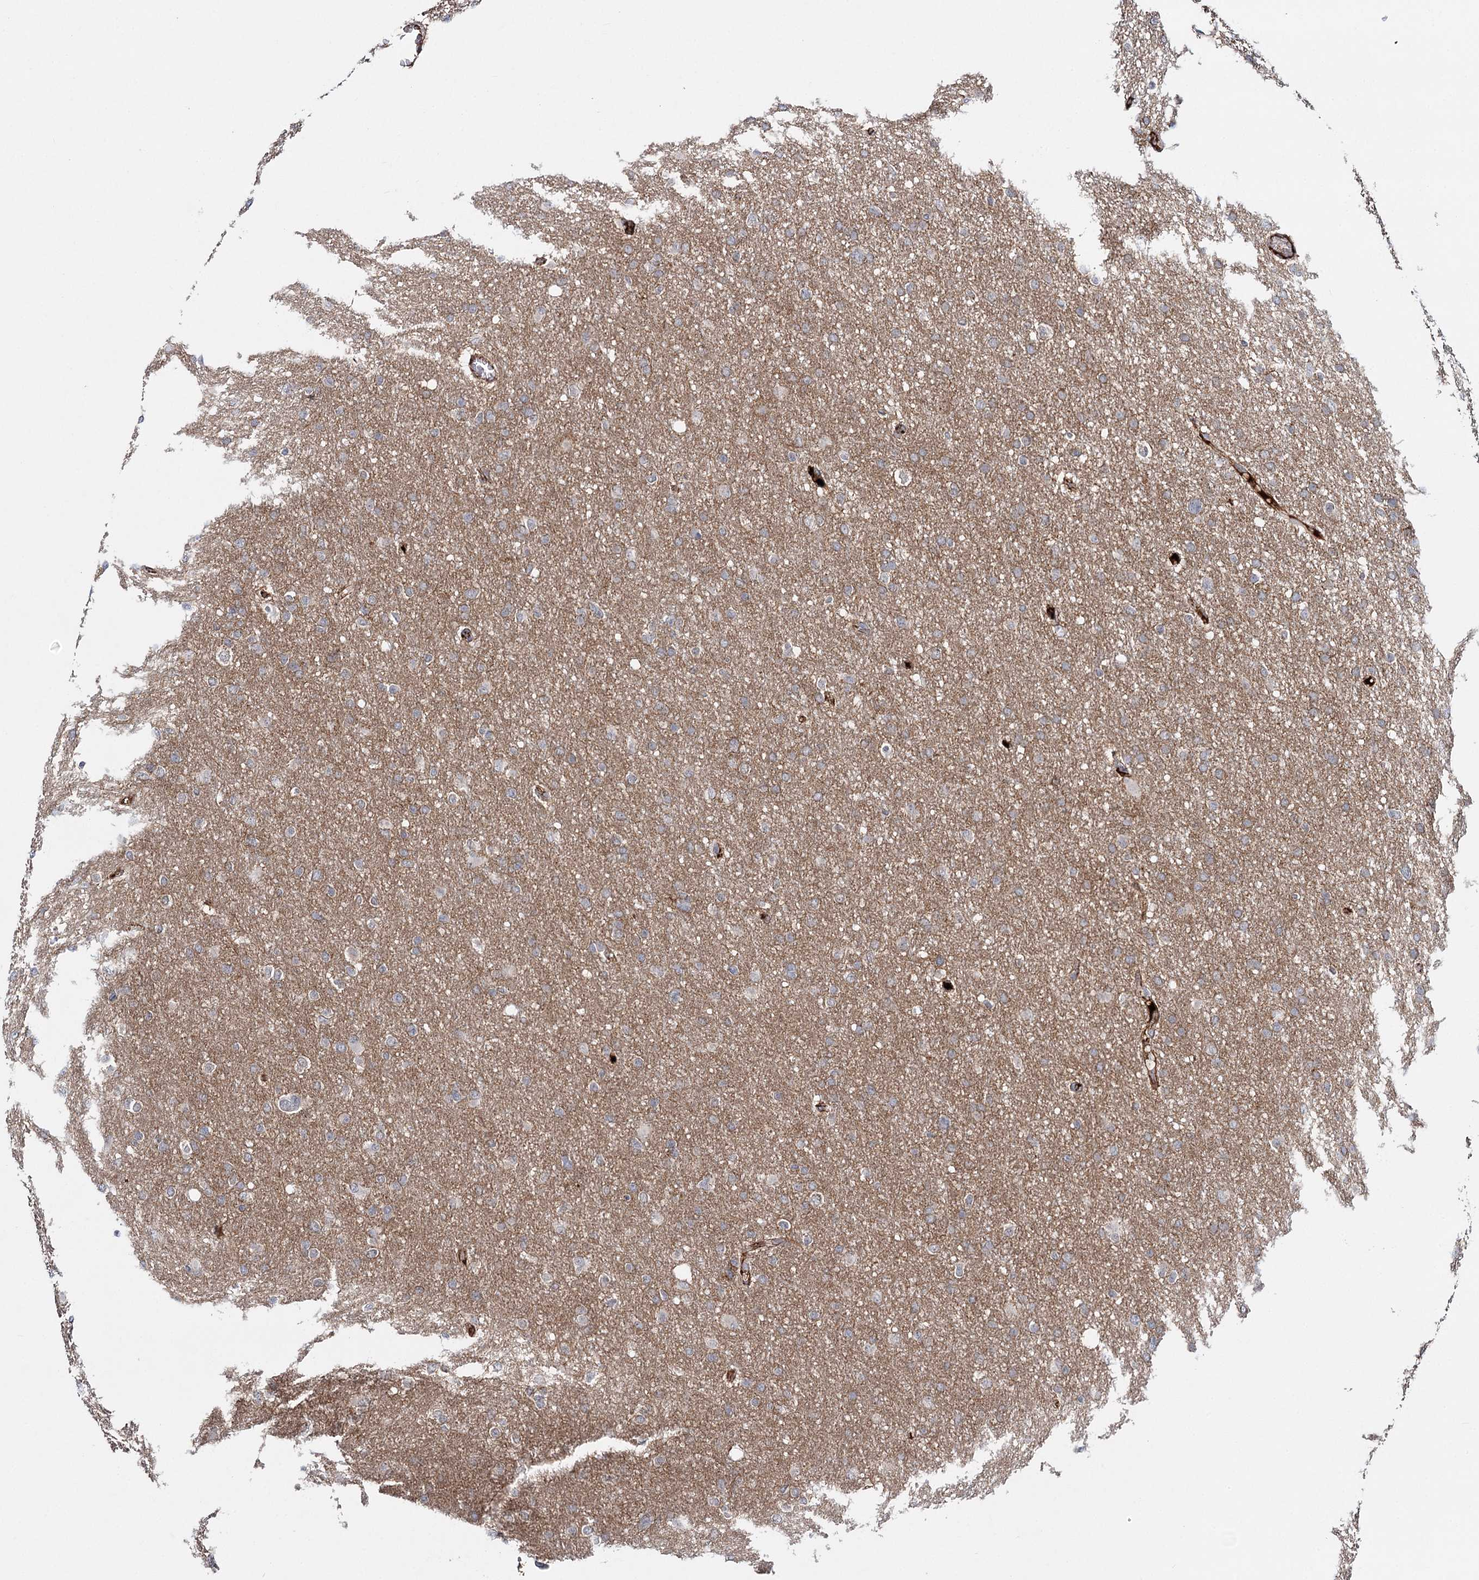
{"staining": {"intensity": "weak", "quantity": "25%-75%", "location": "cytoplasmic/membranous"}, "tissue": "glioma", "cell_type": "Tumor cells", "image_type": "cancer", "snomed": [{"axis": "morphology", "description": "Glioma, malignant, High grade"}, {"axis": "topography", "description": "Cerebral cortex"}], "caption": "A low amount of weak cytoplasmic/membranous staining is seen in about 25%-75% of tumor cells in glioma tissue.", "gene": "PKP4", "patient": {"sex": "female", "age": 36}}